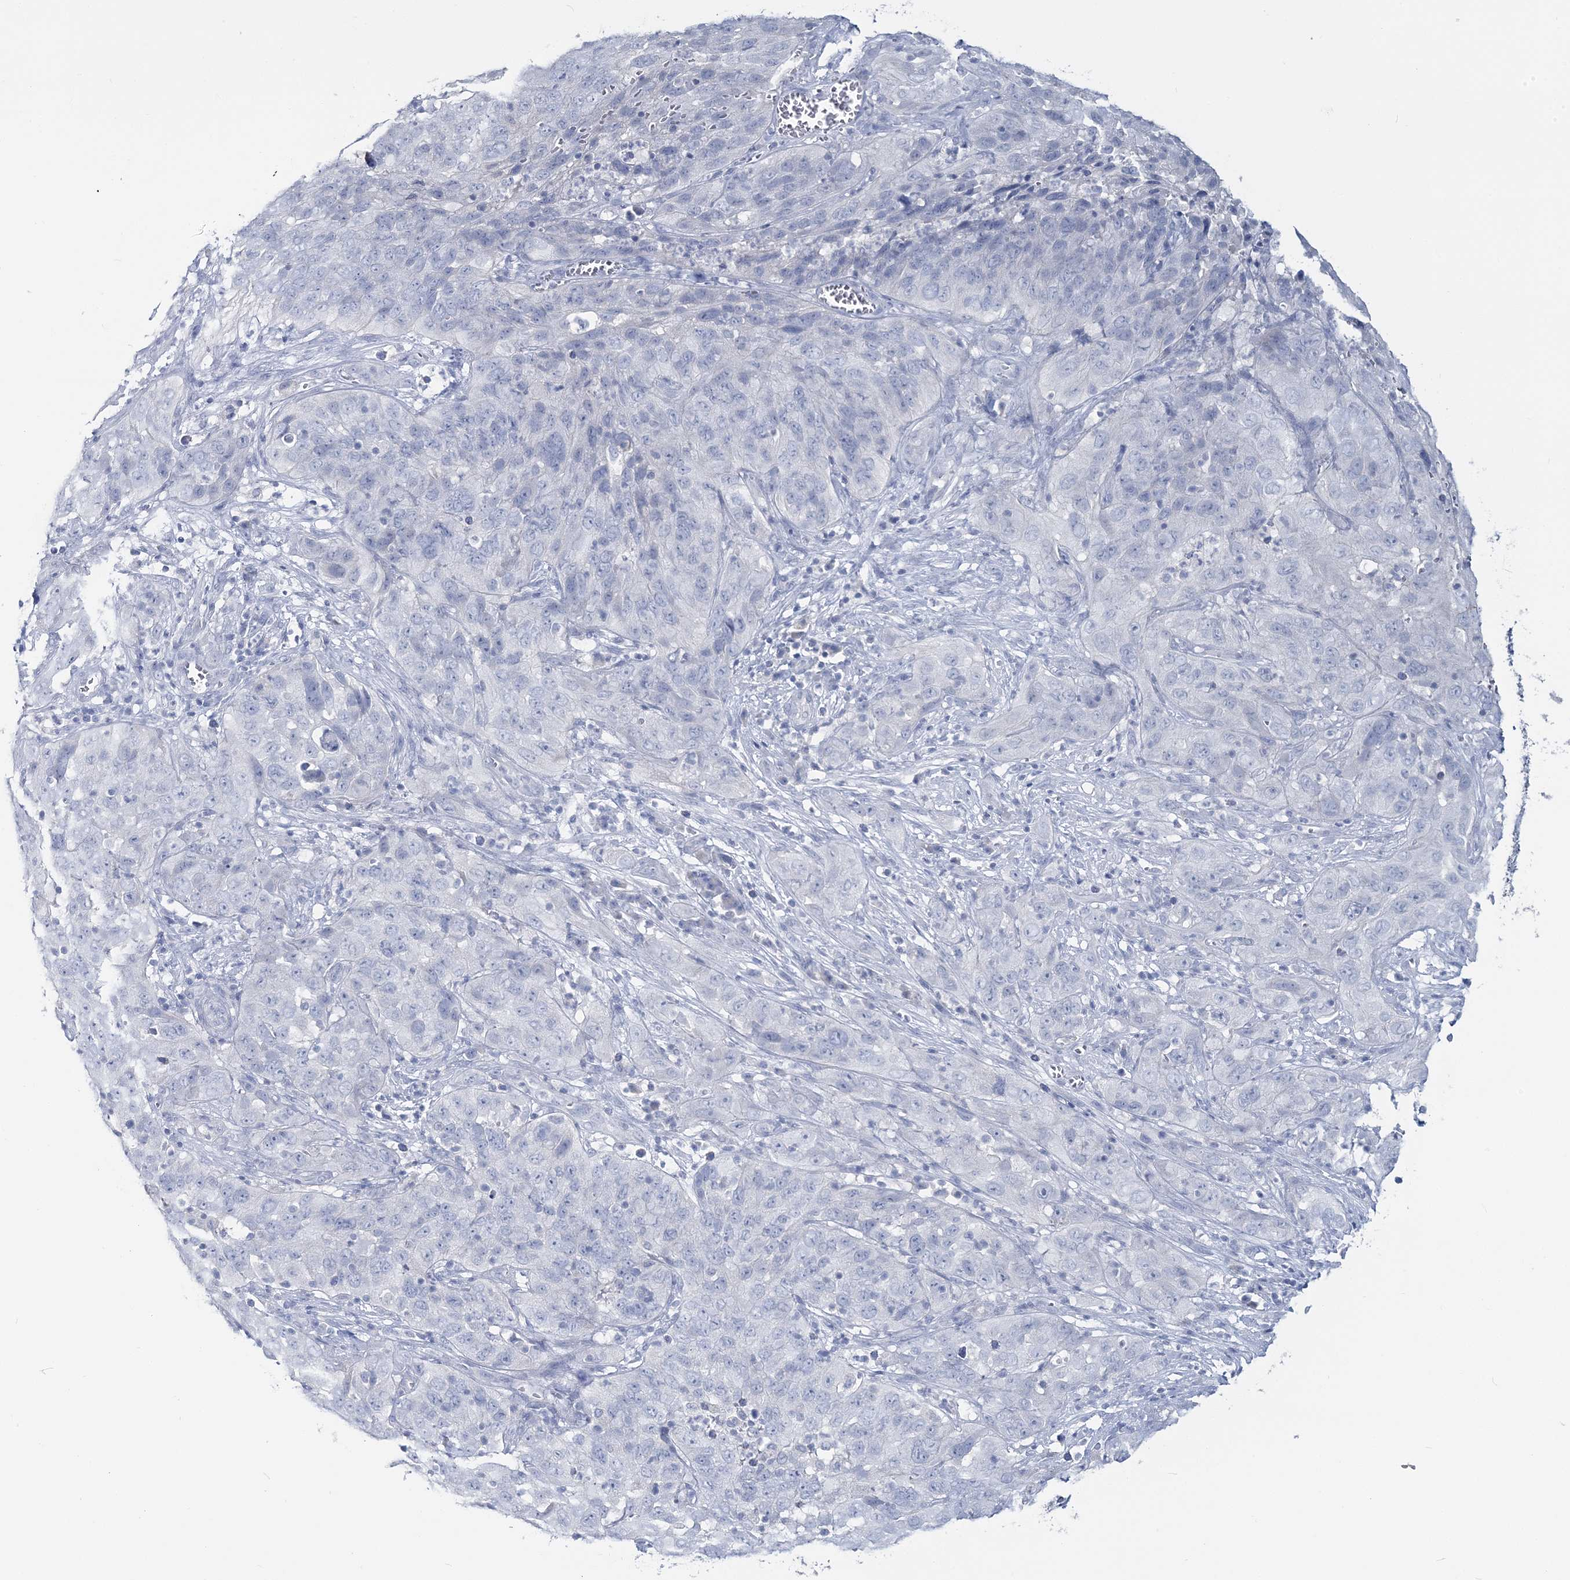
{"staining": {"intensity": "negative", "quantity": "none", "location": "none"}, "tissue": "cervical cancer", "cell_type": "Tumor cells", "image_type": "cancer", "snomed": [{"axis": "morphology", "description": "Squamous cell carcinoma, NOS"}, {"axis": "topography", "description": "Cervix"}], "caption": "Tumor cells show no significant protein positivity in squamous cell carcinoma (cervical).", "gene": "CYP3A4", "patient": {"sex": "female", "age": 32}}